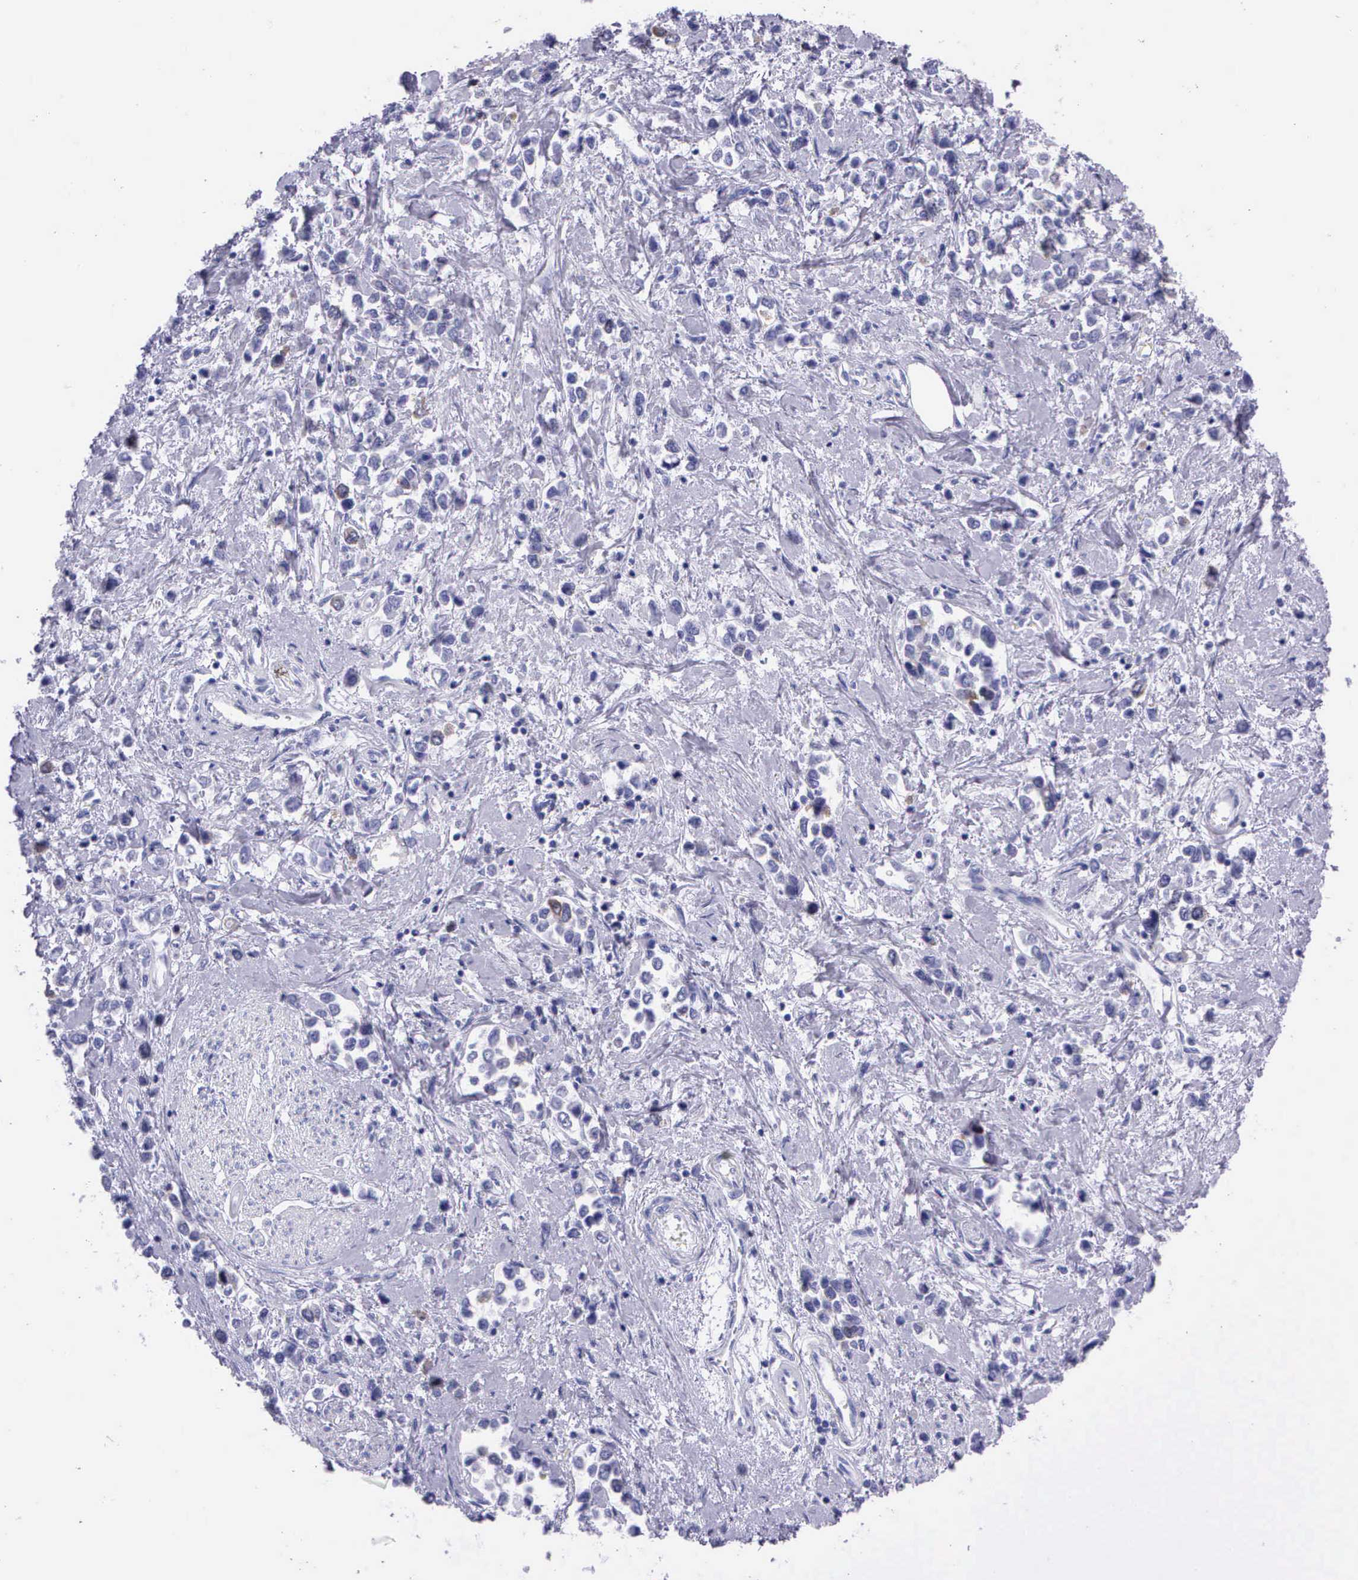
{"staining": {"intensity": "weak", "quantity": "<25%", "location": "cytoplasmic/membranous"}, "tissue": "stomach cancer", "cell_type": "Tumor cells", "image_type": "cancer", "snomed": [{"axis": "morphology", "description": "Adenocarcinoma, NOS"}, {"axis": "topography", "description": "Stomach, upper"}], "caption": "Immunohistochemical staining of stomach adenocarcinoma displays no significant staining in tumor cells. (Stains: DAB immunohistochemistry with hematoxylin counter stain, Microscopy: brightfield microscopy at high magnification).", "gene": "CCNB1", "patient": {"sex": "male", "age": 76}}